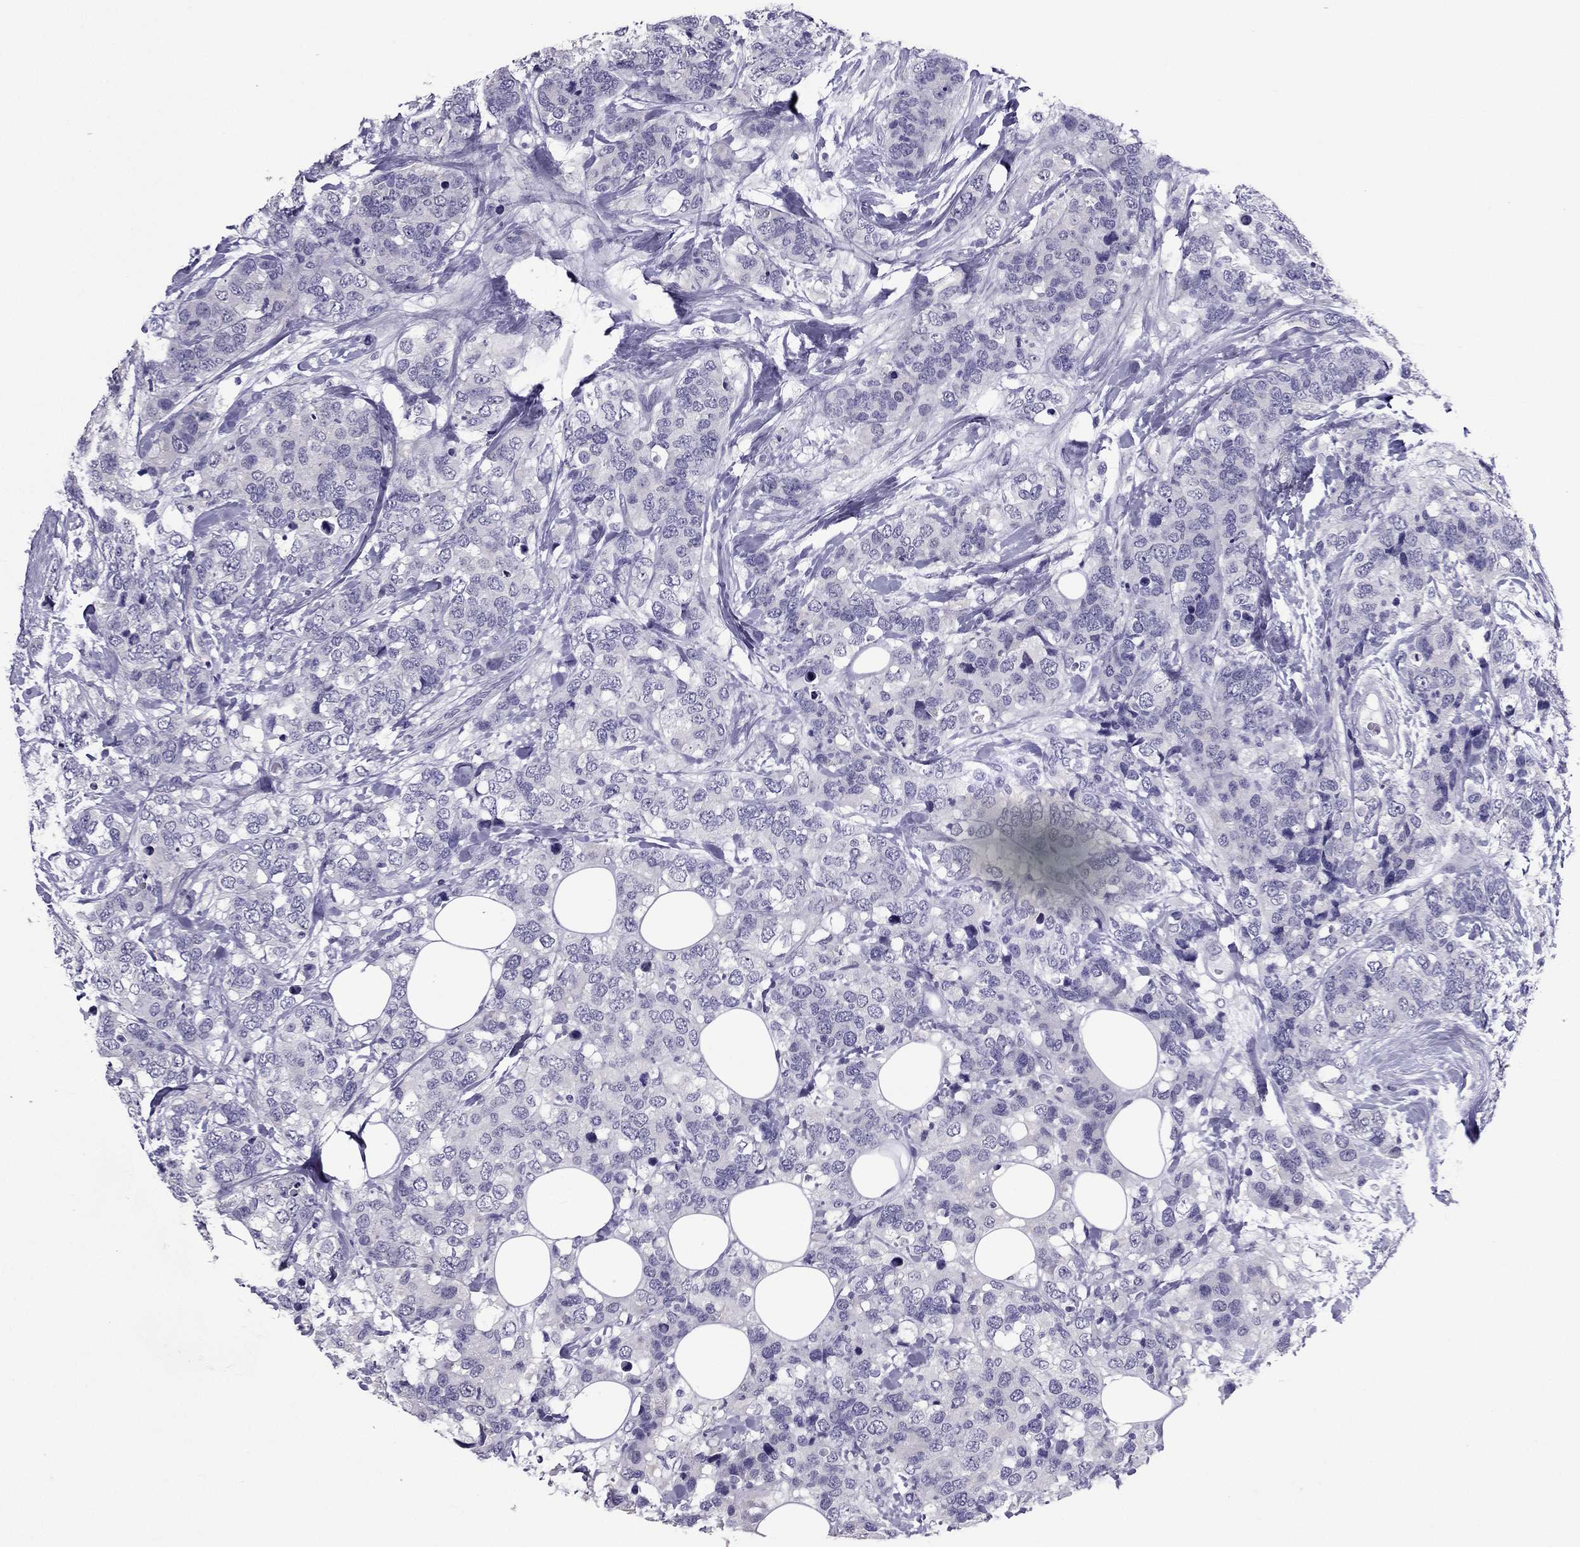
{"staining": {"intensity": "negative", "quantity": "none", "location": "none"}, "tissue": "breast cancer", "cell_type": "Tumor cells", "image_type": "cancer", "snomed": [{"axis": "morphology", "description": "Lobular carcinoma"}, {"axis": "topography", "description": "Breast"}], "caption": "Tumor cells are negative for protein expression in human breast cancer.", "gene": "PDE6A", "patient": {"sex": "female", "age": 59}}